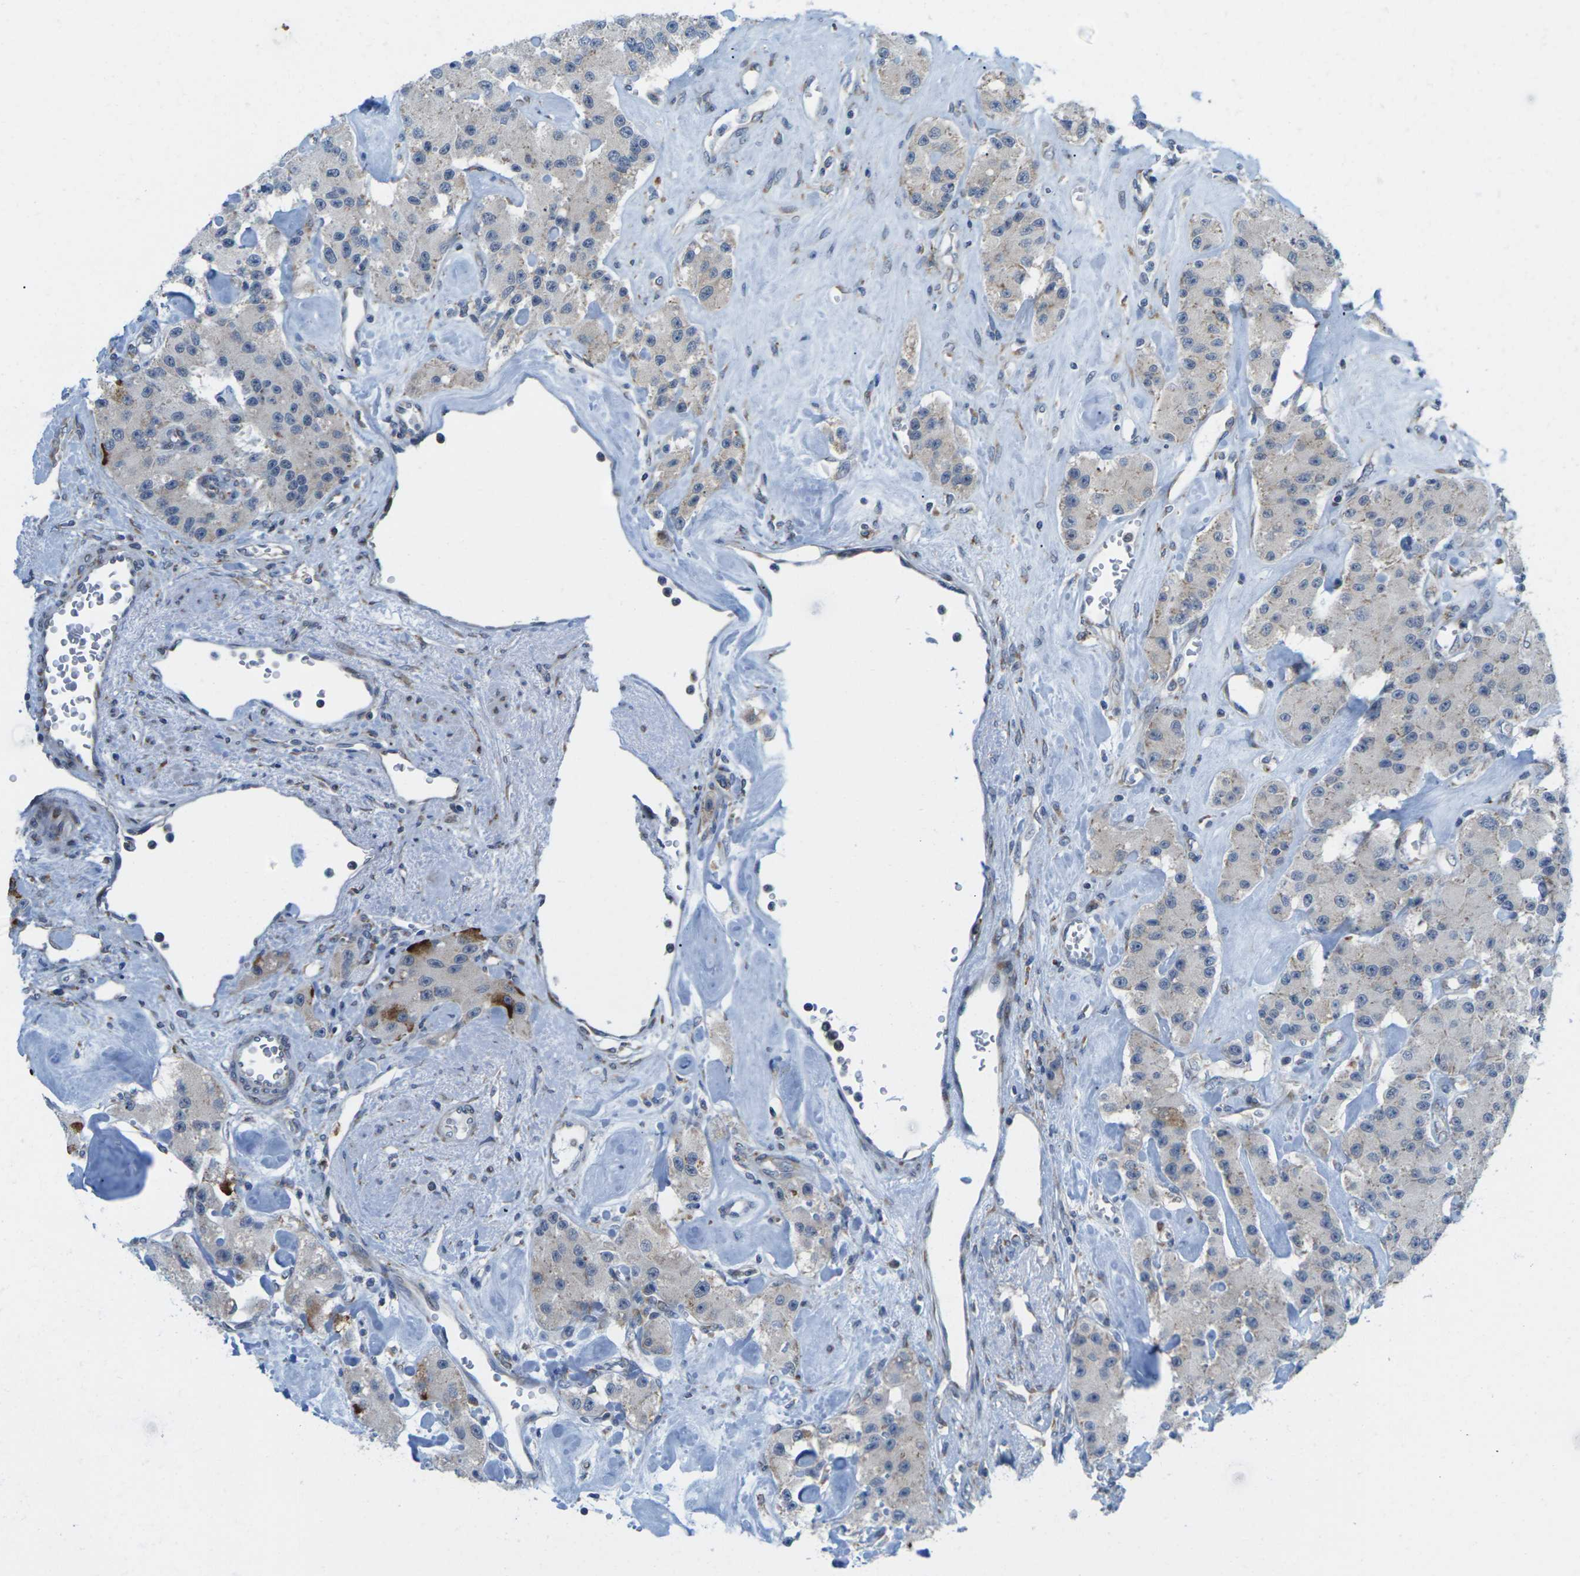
{"staining": {"intensity": "negative", "quantity": "none", "location": "none"}, "tissue": "carcinoid", "cell_type": "Tumor cells", "image_type": "cancer", "snomed": [{"axis": "morphology", "description": "Carcinoid, malignant, NOS"}, {"axis": "topography", "description": "Pancreas"}], "caption": "Photomicrograph shows no significant protein expression in tumor cells of carcinoid.", "gene": "PDZK1IP1", "patient": {"sex": "male", "age": 41}}